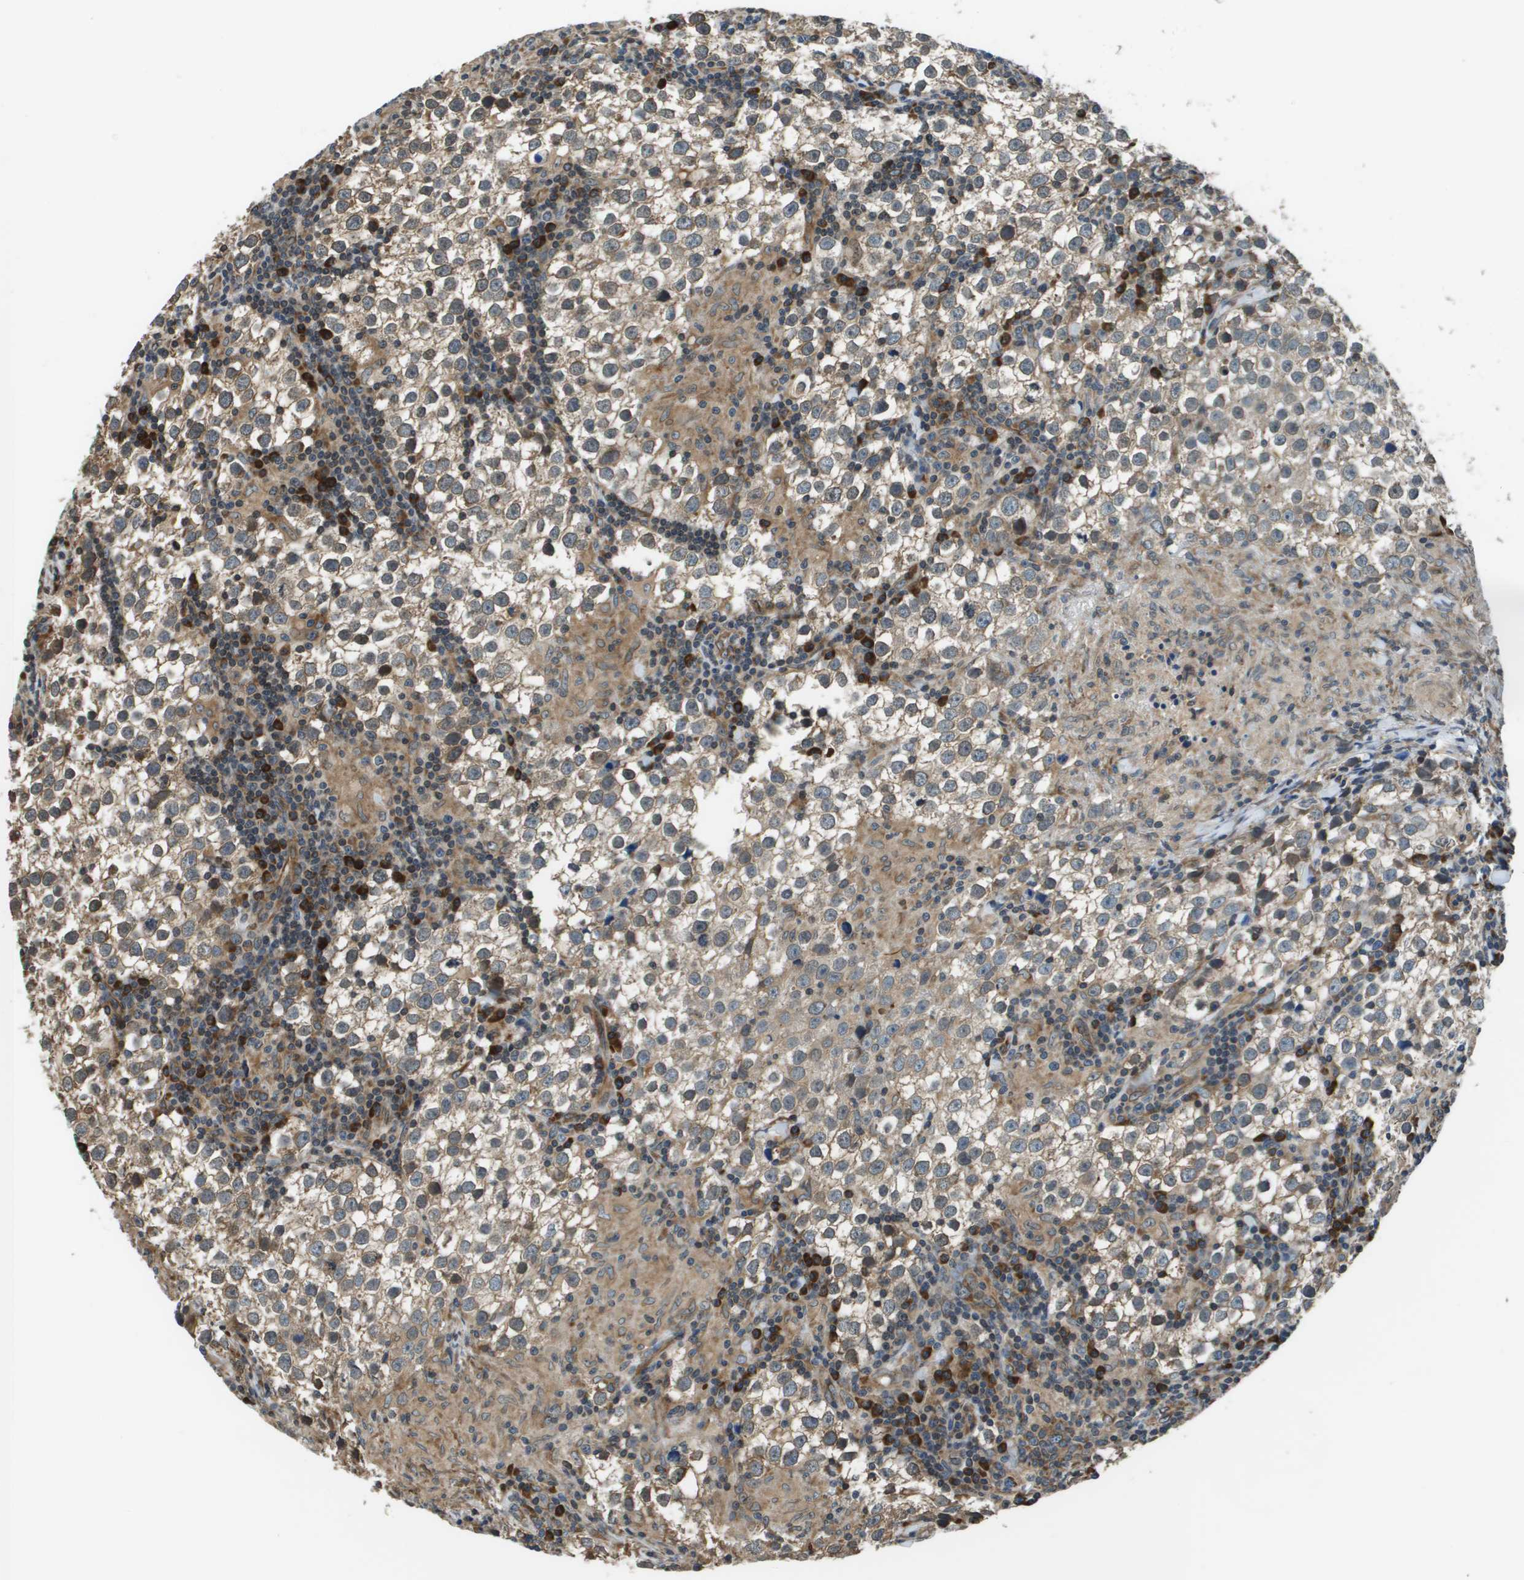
{"staining": {"intensity": "weak", "quantity": ">75%", "location": "cytoplasmic/membranous"}, "tissue": "testis cancer", "cell_type": "Tumor cells", "image_type": "cancer", "snomed": [{"axis": "morphology", "description": "Seminoma, NOS"}, {"axis": "morphology", "description": "Carcinoma, Embryonal, NOS"}, {"axis": "topography", "description": "Testis"}], "caption": "An immunohistochemistry (IHC) image of neoplastic tissue is shown. Protein staining in brown labels weak cytoplasmic/membranous positivity in testis cancer (embryonal carcinoma) within tumor cells.", "gene": "SEC62", "patient": {"sex": "male", "age": 36}}